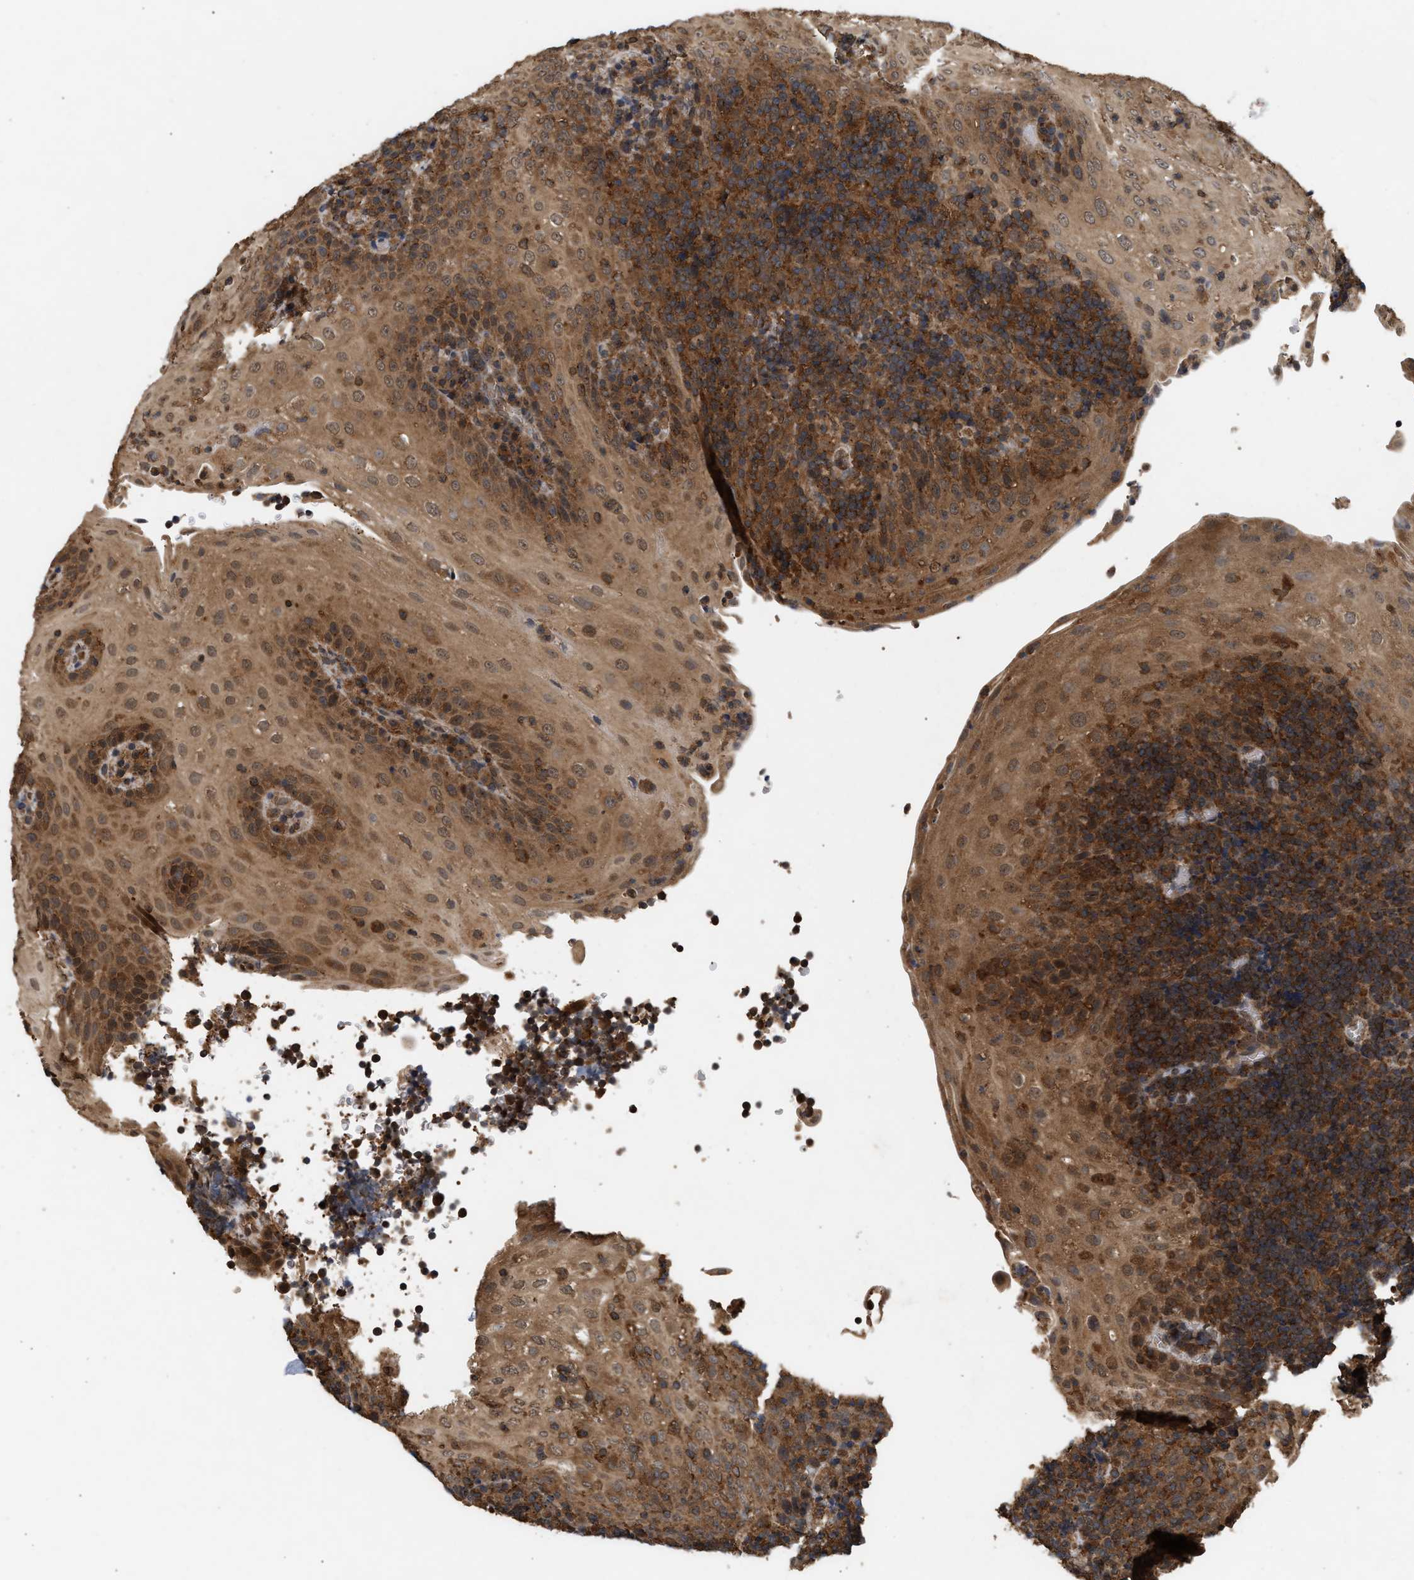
{"staining": {"intensity": "moderate", "quantity": ">75%", "location": "cytoplasmic/membranous,nuclear"}, "tissue": "tonsil", "cell_type": "Germinal center cells", "image_type": "normal", "snomed": [{"axis": "morphology", "description": "Normal tissue, NOS"}, {"axis": "topography", "description": "Tonsil"}], "caption": "High-power microscopy captured an immunohistochemistry histopathology image of benign tonsil, revealing moderate cytoplasmic/membranous,nuclear staining in about >75% of germinal center cells.", "gene": "FITM1", "patient": {"sex": "male", "age": 37}}